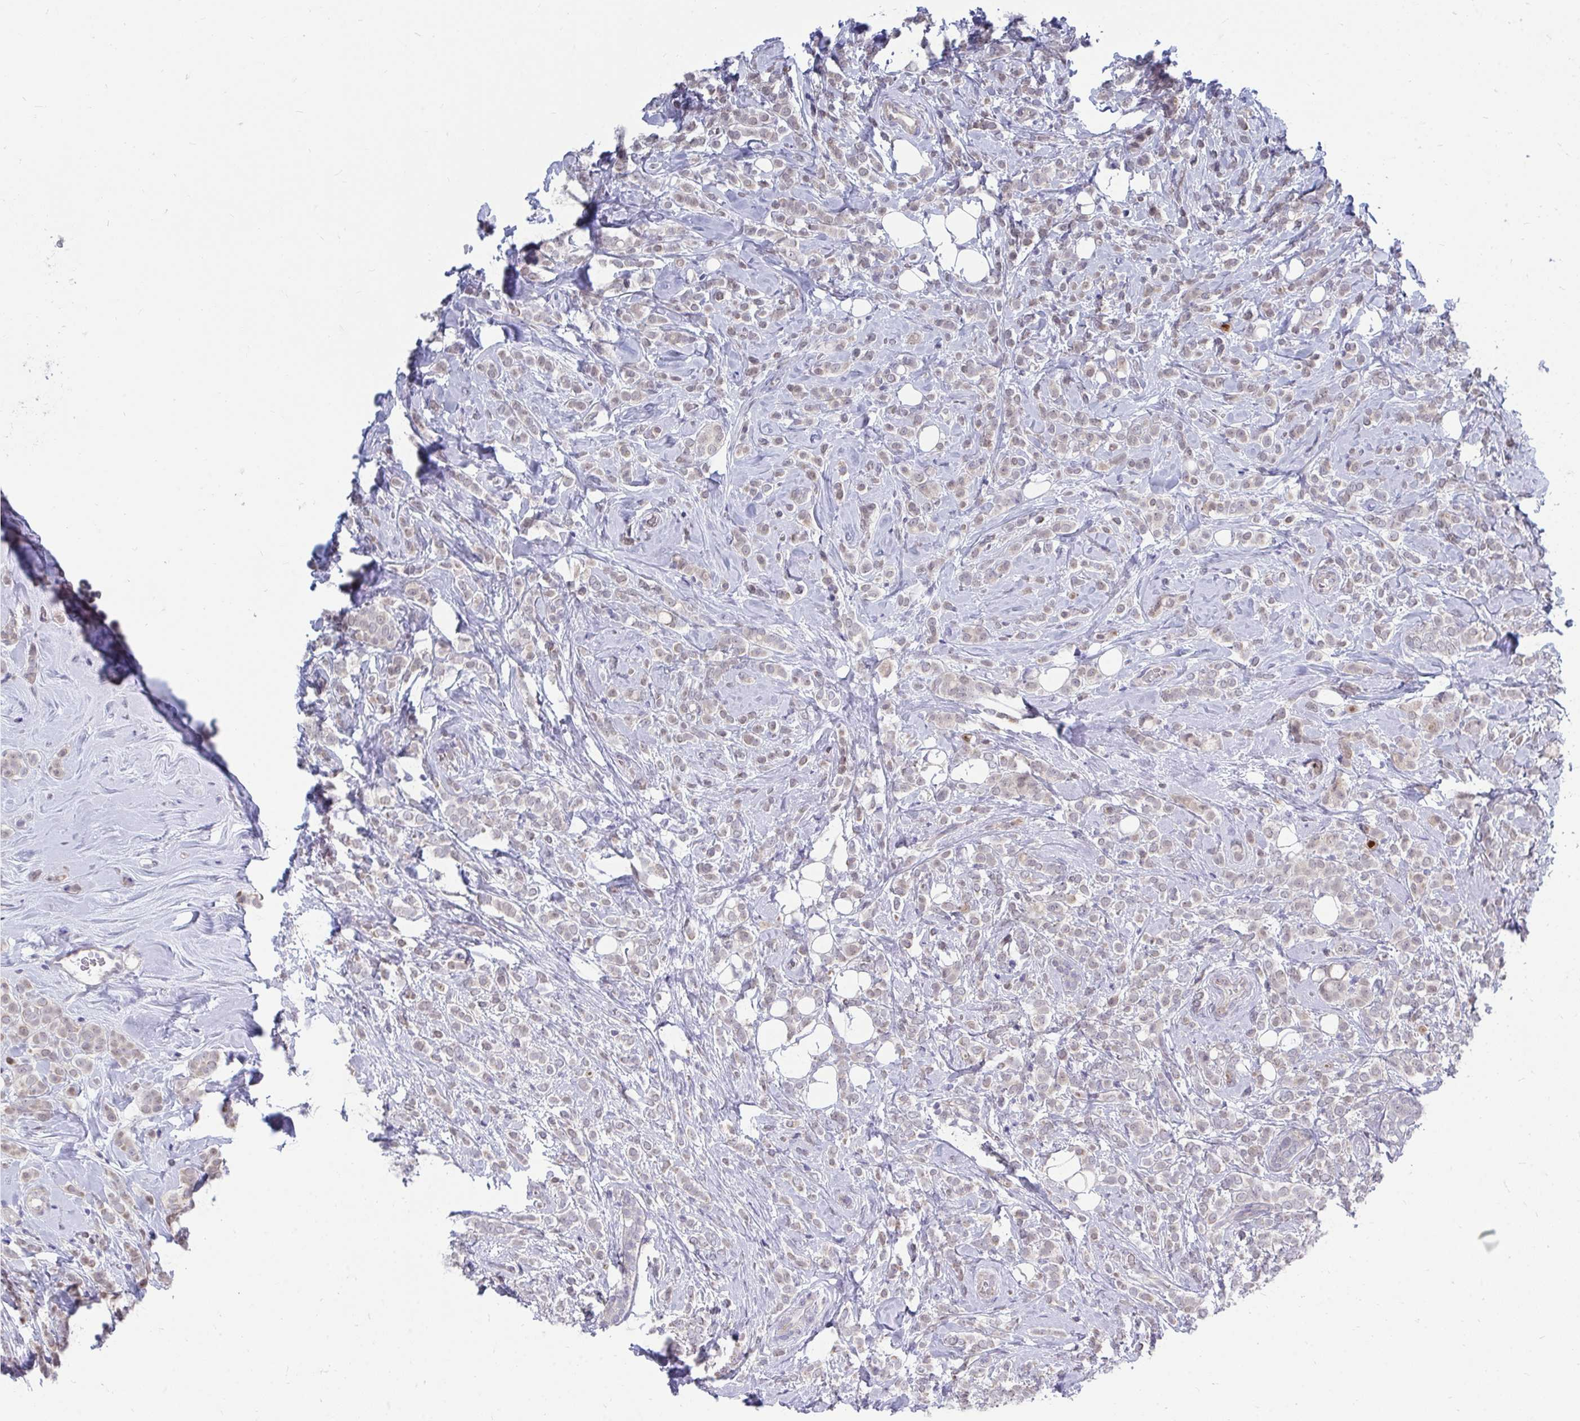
{"staining": {"intensity": "negative", "quantity": "none", "location": "none"}, "tissue": "breast cancer", "cell_type": "Tumor cells", "image_type": "cancer", "snomed": [{"axis": "morphology", "description": "Lobular carcinoma"}, {"axis": "topography", "description": "Breast"}], "caption": "Immunohistochemistry (IHC) photomicrograph of neoplastic tissue: human breast cancer stained with DAB displays no significant protein staining in tumor cells. The staining is performed using DAB brown chromogen with nuclei counter-stained in using hematoxylin.", "gene": "MROH8", "patient": {"sex": "female", "age": 49}}